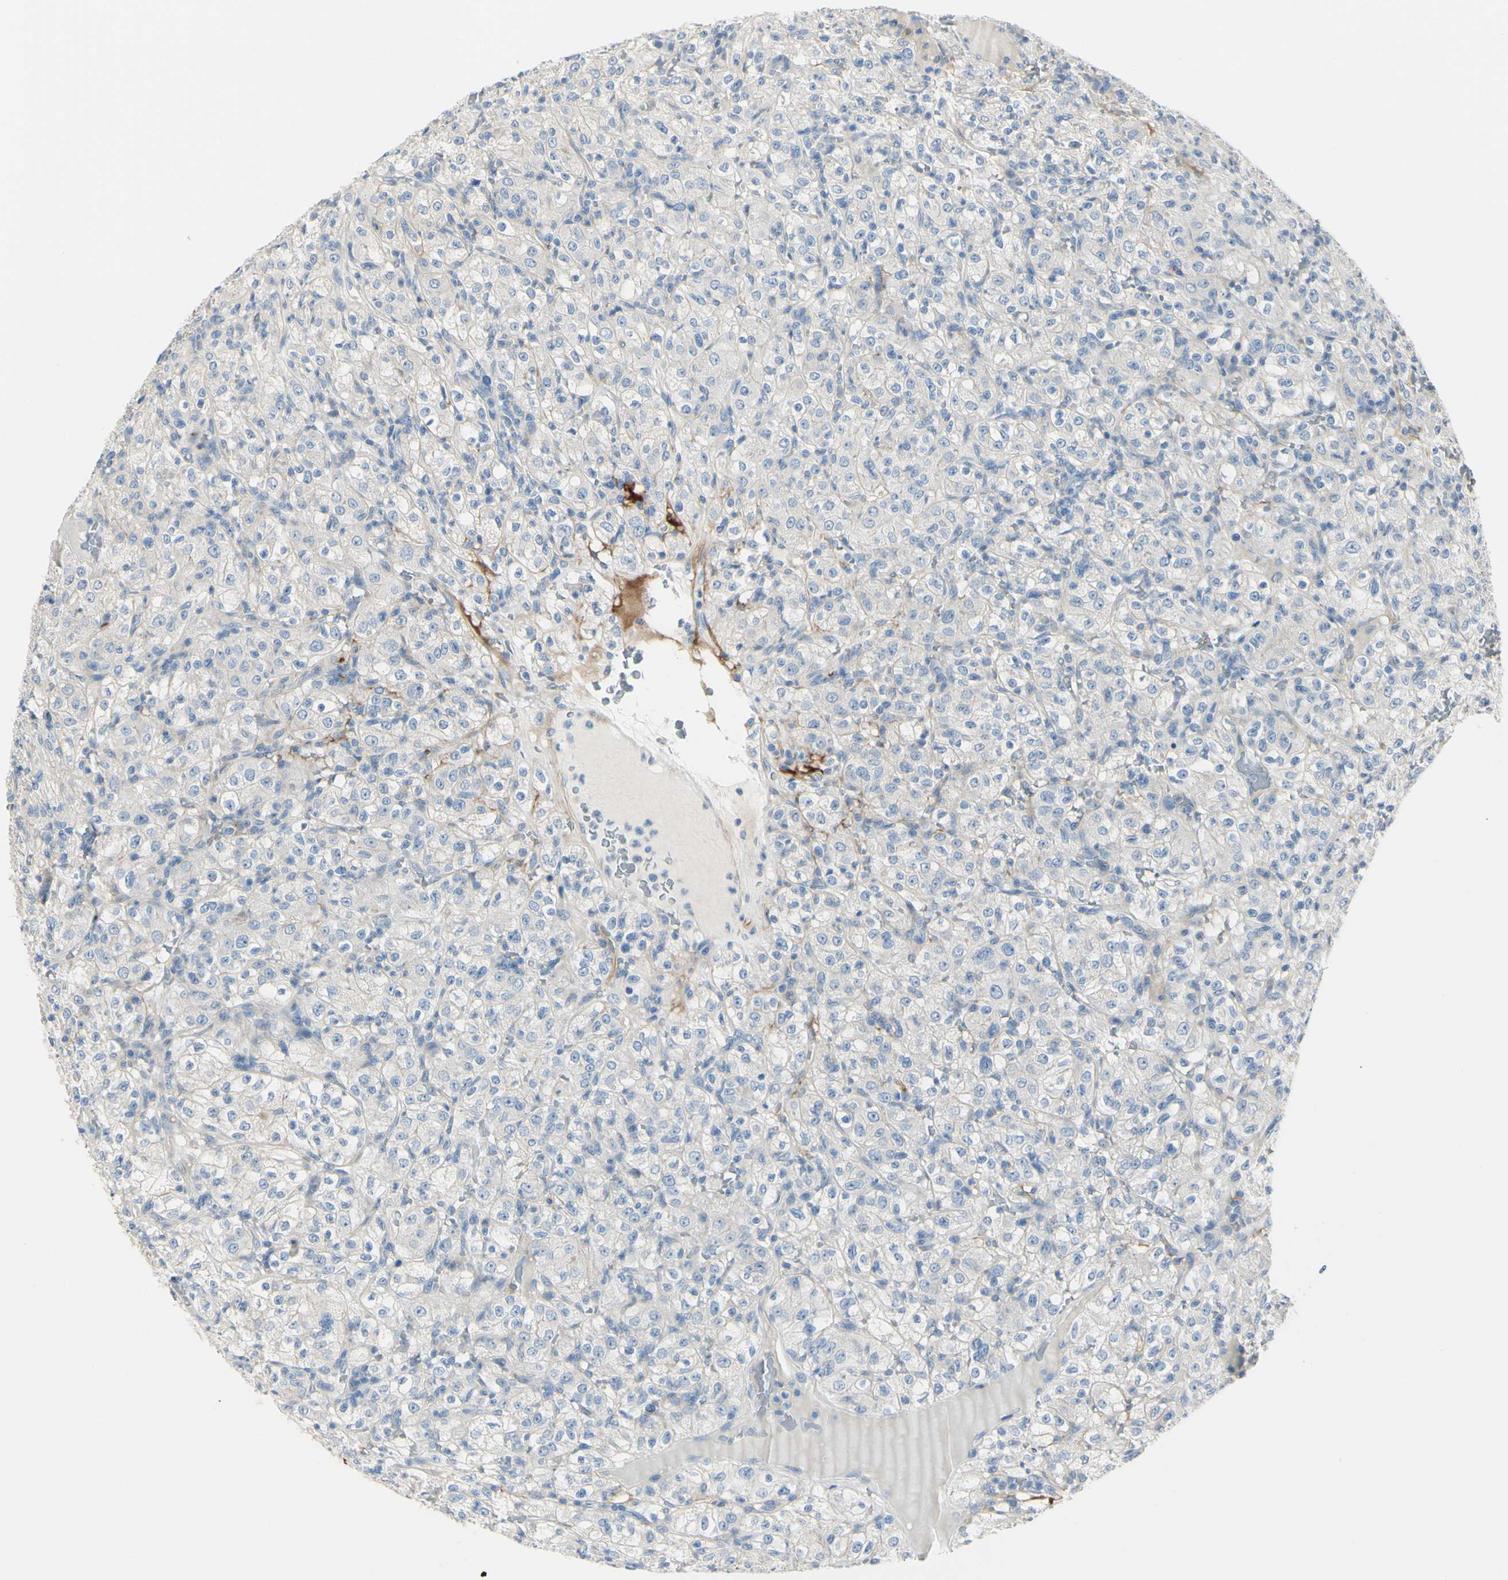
{"staining": {"intensity": "negative", "quantity": "none", "location": "none"}, "tissue": "renal cancer", "cell_type": "Tumor cells", "image_type": "cancer", "snomed": [{"axis": "morphology", "description": "Normal tissue, NOS"}, {"axis": "morphology", "description": "Adenocarcinoma, NOS"}, {"axis": "topography", "description": "Kidney"}], "caption": "Immunohistochemistry (IHC) of adenocarcinoma (renal) demonstrates no staining in tumor cells.", "gene": "NCBP2L", "patient": {"sex": "female", "age": 72}}